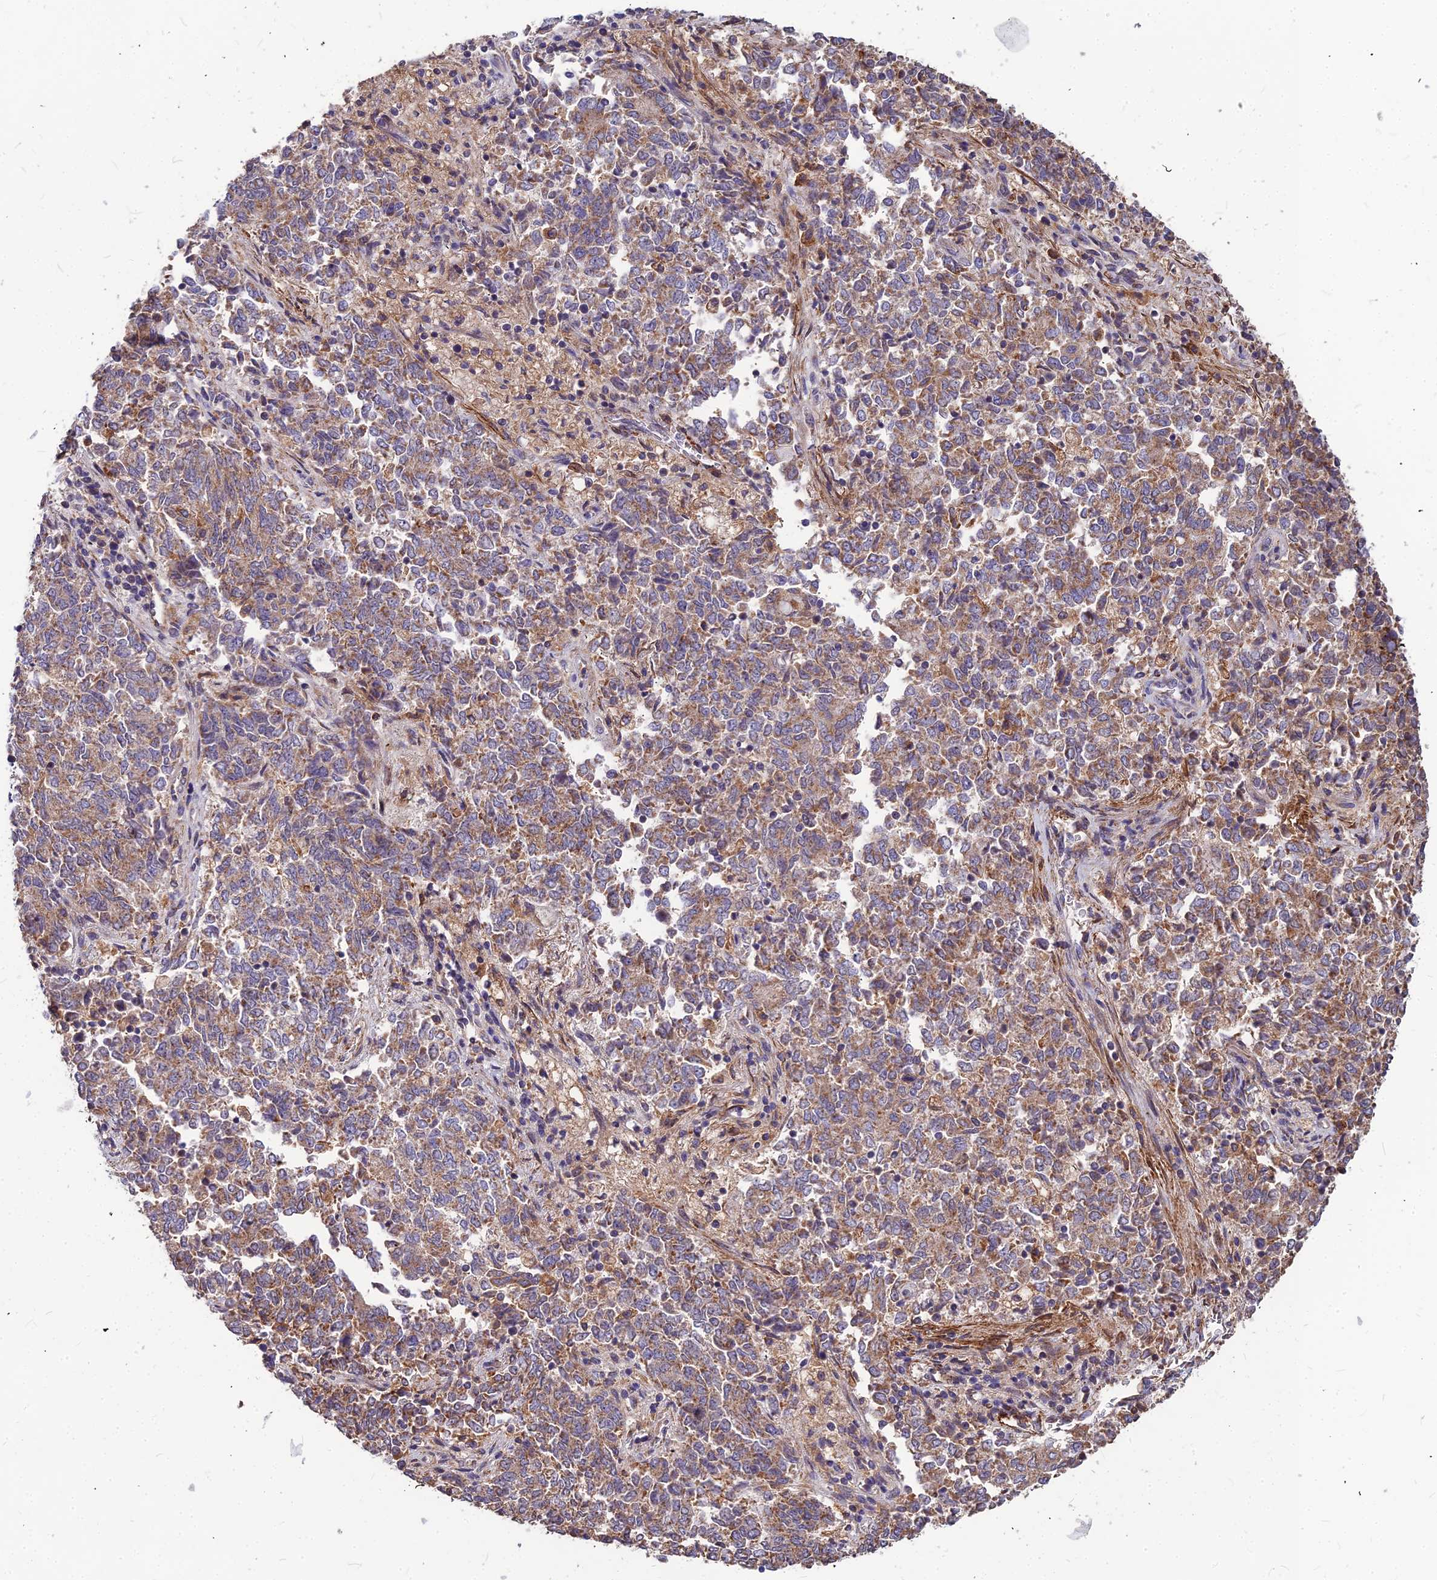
{"staining": {"intensity": "moderate", "quantity": ">75%", "location": "cytoplasmic/membranous"}, "tissue": "endometrial cancer", "cell_type": "Tumor cells", "image_type": "cancer", "snomed": [{"axis": "morphology", "description": "Adenocarcinoma, NOS"}, {"axis": "topography", "description": "Endometrium"}], "caption": "DAB immunohistochemical staining of human adenocarcinoma (endometrial) demonstrates moderate cytoplasmic/membranous protein positivity in approximately >75% of tumor cells.", "gene": "LEKR1", "patient": {"sex": "female", "age": 80}}